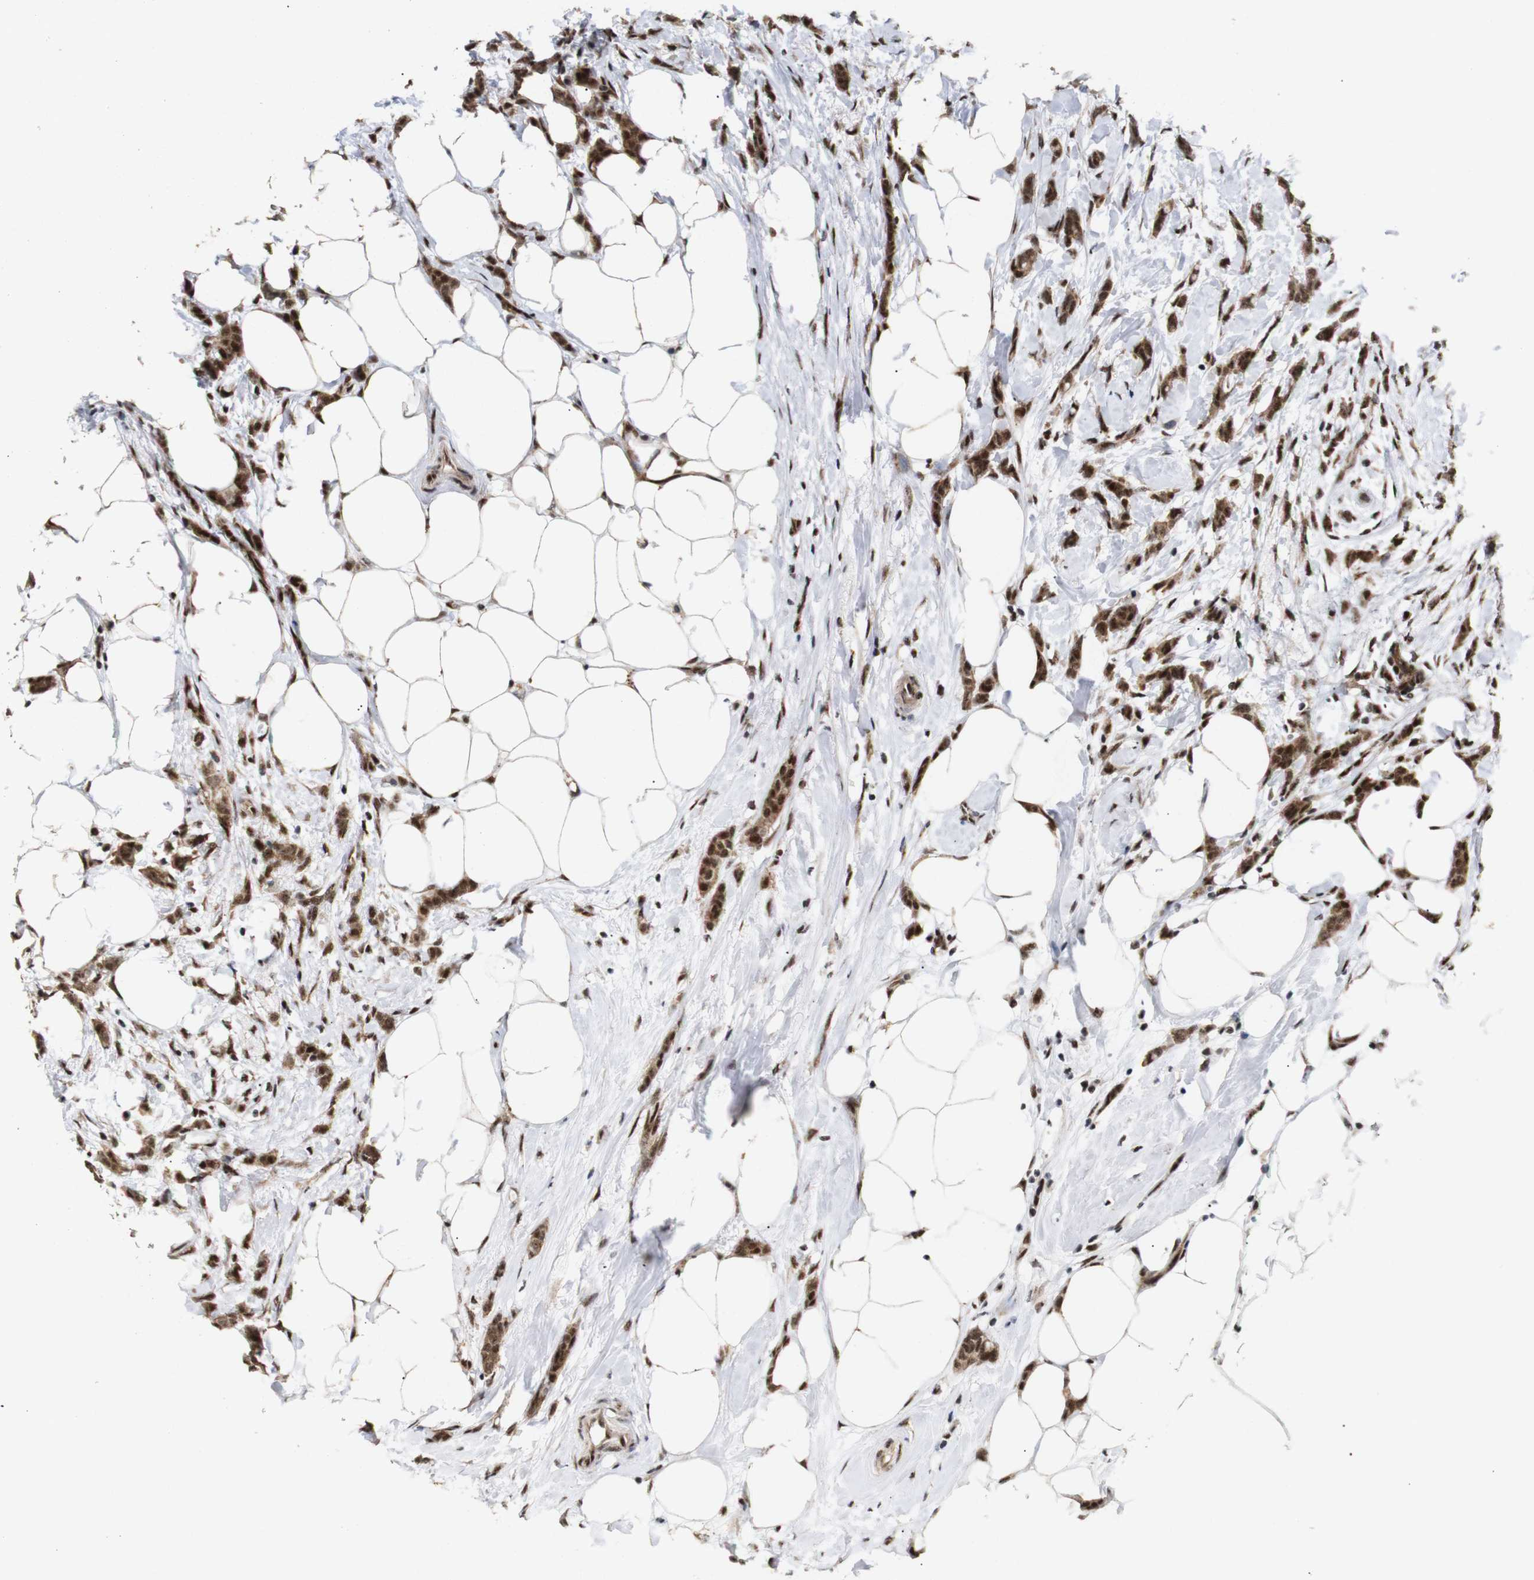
{"staining": {"intensity": "moderate", "quantity": ">75%", "location": "cytoplasmic/membranous,nuclear"}, "tissue": "breast cancer", "cell_type": "Tumor cells", "image_type": "cancer", "snomed": [{"axis": "morphology", "description": "Lobular carcinoma, in situ"}, {"axis": "morphology", "description": "Lobular carcinoma"}, {"axis": "topography", "description": "Breast"}], "caption": "Brown immunohistochemical staining in lobular carcinoma in situ (breast) demonstrates moderate cytoplasmic/membranous and nuclear staining in about >75% of tumor cells. The protein of interest is stained brown, and the nuclei are stained in blue (DAB (3,3'-diaminobenzidine) IHC with brightfield microscopy, high magnification).", "gene": "PYM1", "patient": {"sex": "female", "age": 41}}